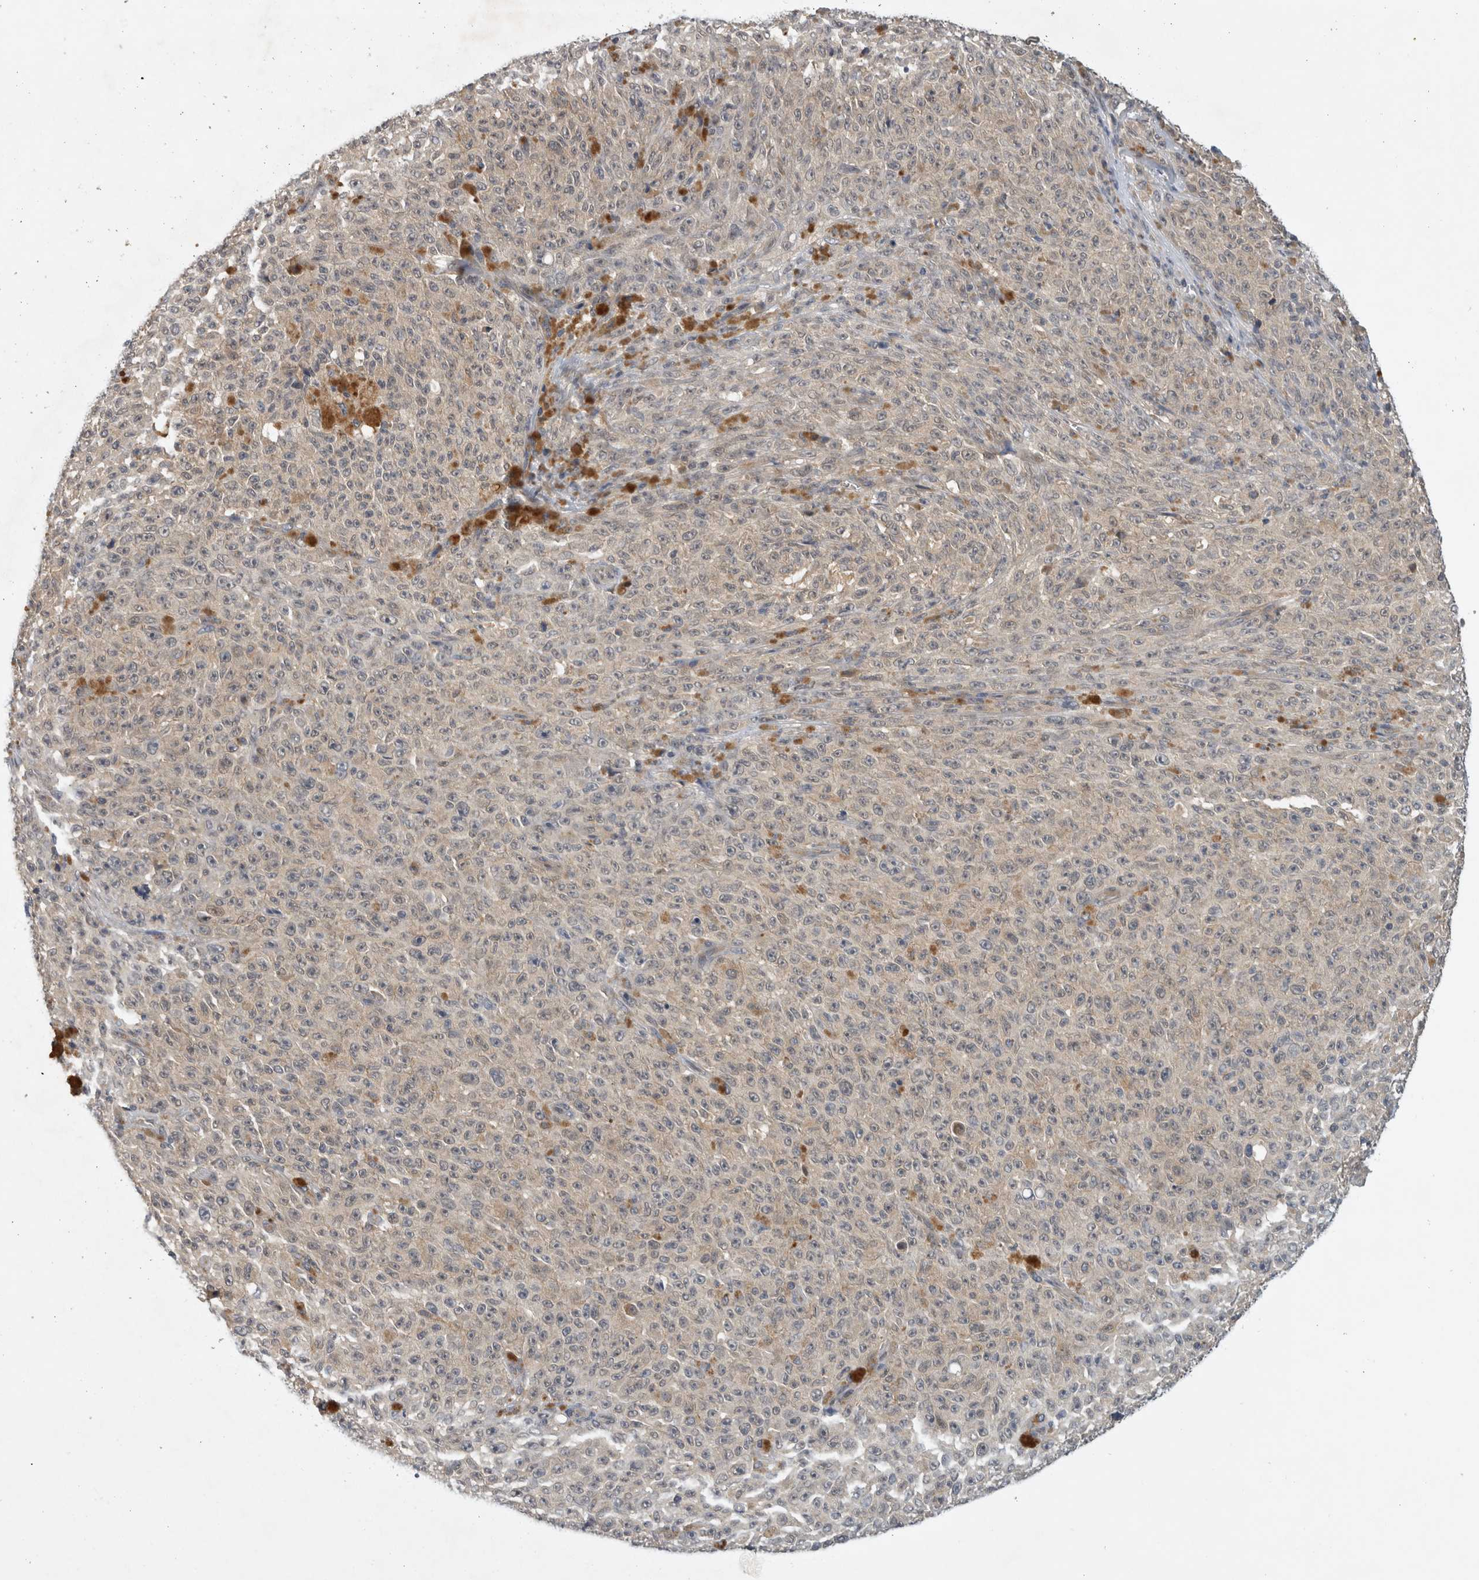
{"staining": {"intensity": "weak", "quantity": "<25%", "location": "cytoplasmic/membranous"}, "tissue": "melanoma", "cell_type": "Tumor cells", "image_type": "cancer", "snomed": [{"axis": "morphology", "description": "Malignant melanoma, NOS"}, {"axis": "topography", "description": "Skin"}], "caption": "Protein analysis of melanoma demonstrates no significant expression in tumor cells.", "gene": "AASDHPPT", "patient": {"sex": "female", "age": 82}}